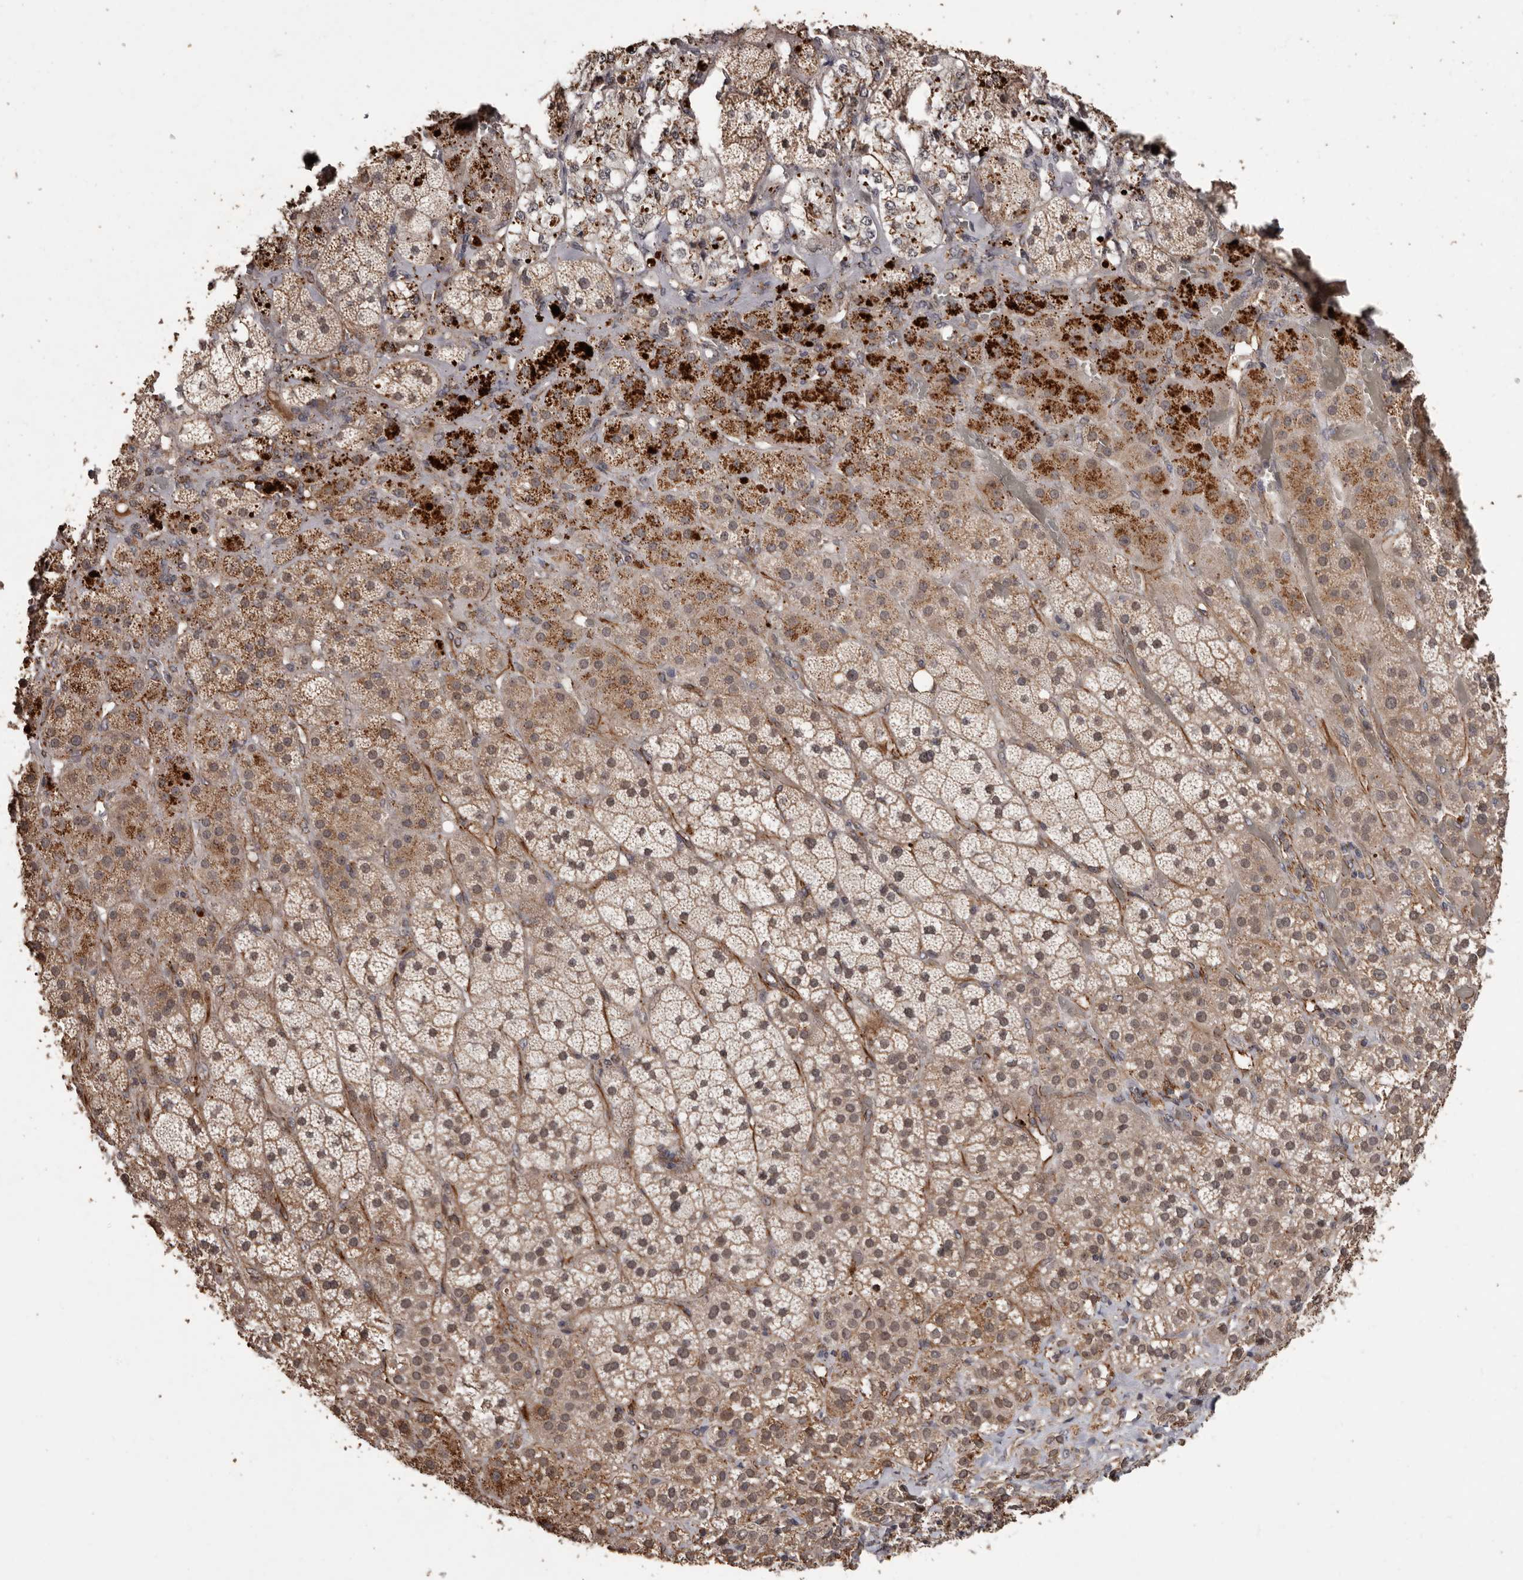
{"staining": {"intensity": "moderate", "quantity": ">75%", "location": "cytoplasmic/membranous,nuclear"}, "tissue": "adrenal gland", "cell_type": "Glandular cells", "image_type": "normal", "snomed": [{"axis": "morphology", "description": "Normal tissue, NOS"}, {"axis": "topography", "description": "Adrenal gland"}], "caption": "IHC image of unremarkable adrenal gland stained for a protein (brown), which reveals medium levels of moderate cytoplasmic/membranous,nuclear expression in about >75% of glandular cells.", "gene": "BRAT1", "patient": {"sex": "male", "age": 57}}